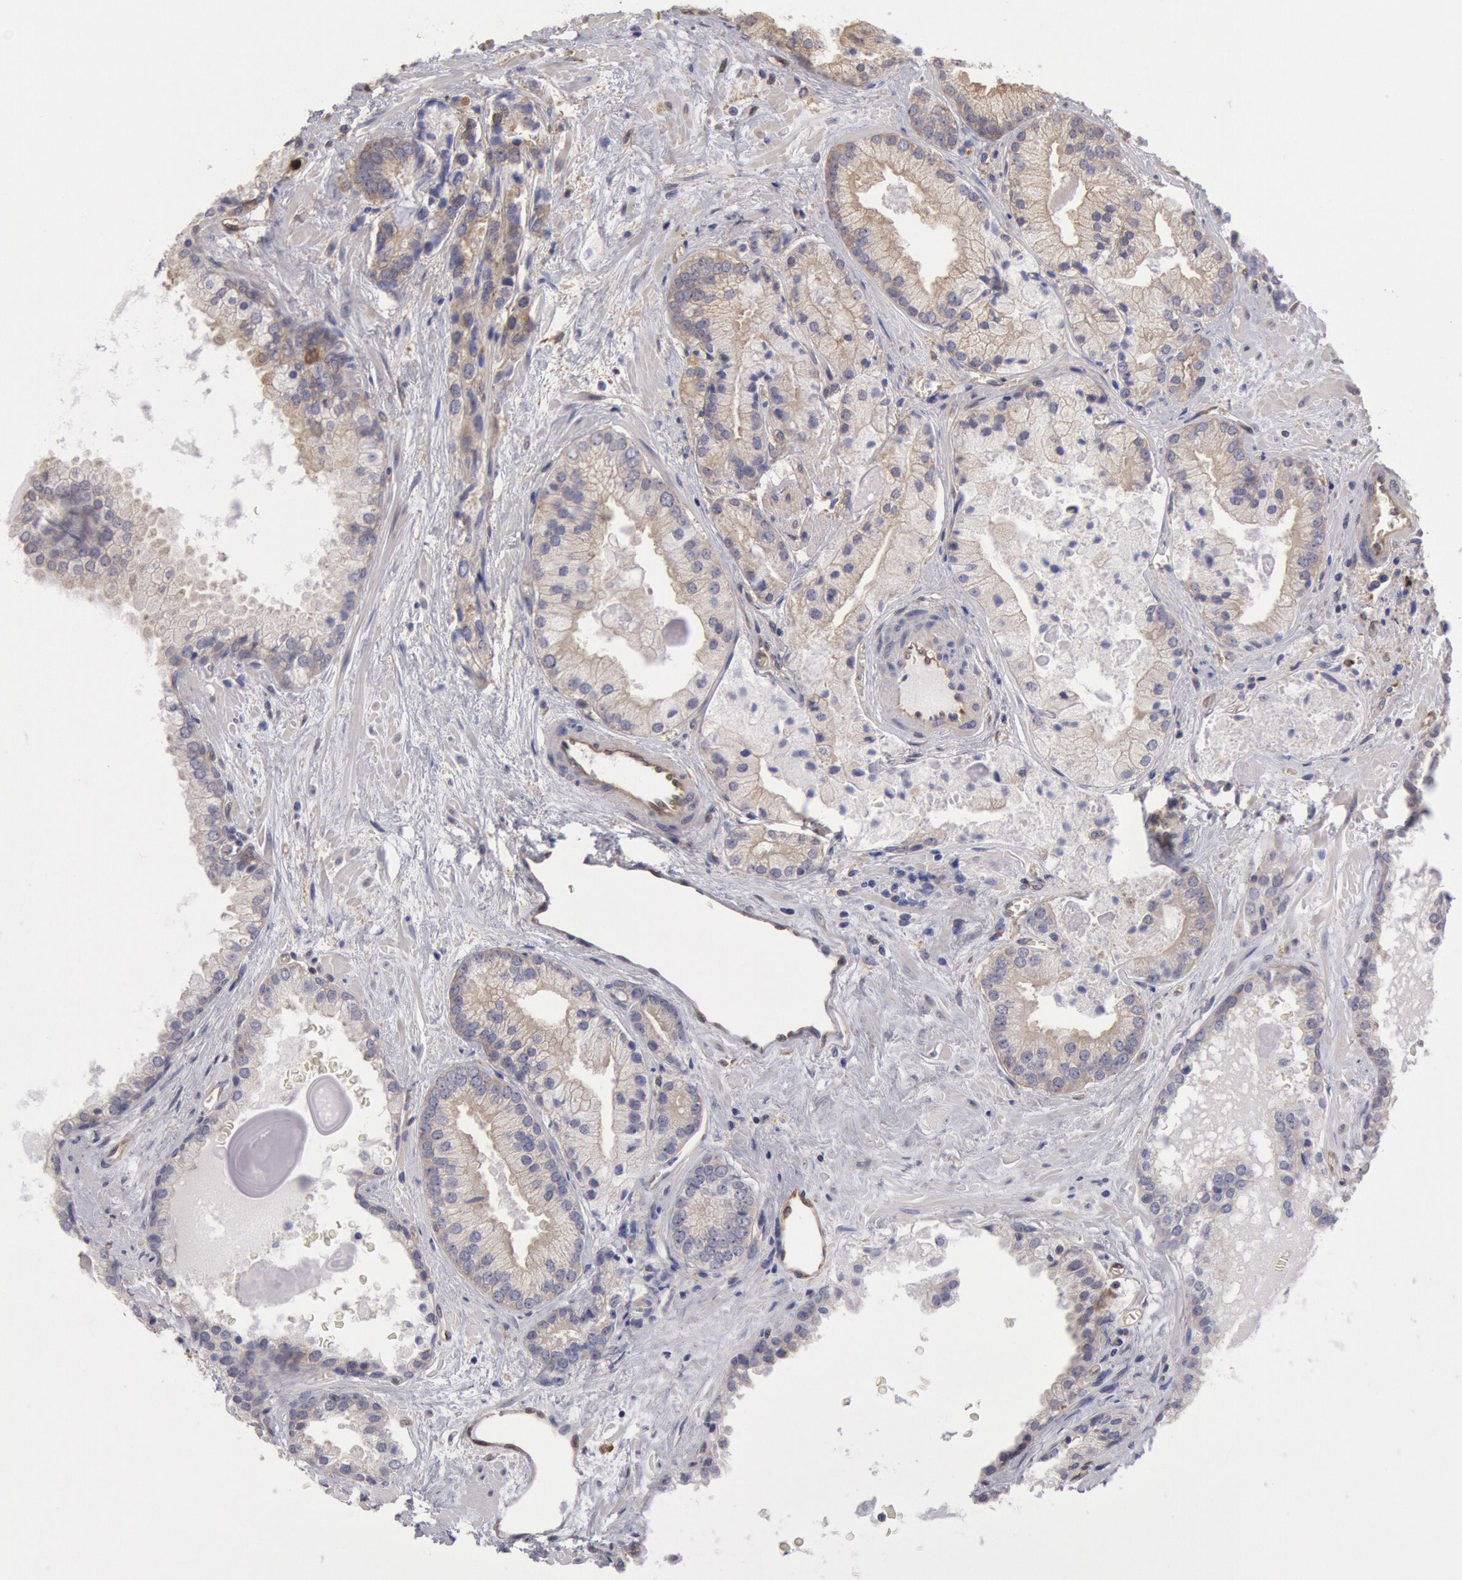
{"staining": {"intensity": "moderate", "quantity": ">75%", "location": "cytoplasmic/membranous"}, "tissue": "prostate cancer", "cell_type": "Tumor cells", "image_type": "cancer", "snomed": [{"axis": "morphology", "description": "Adenocarcinoma, Medium grade"}, {"axis": "topography", "description": "Prostate"}], "caption": "Immunohistochemical staining of human prostate cancer displays moderate cytoplasmic/membranous protein positivity in about >75% of tumor cells.", "gene": "CCDC50", "patient": {"sex": "male", "age": 70}}